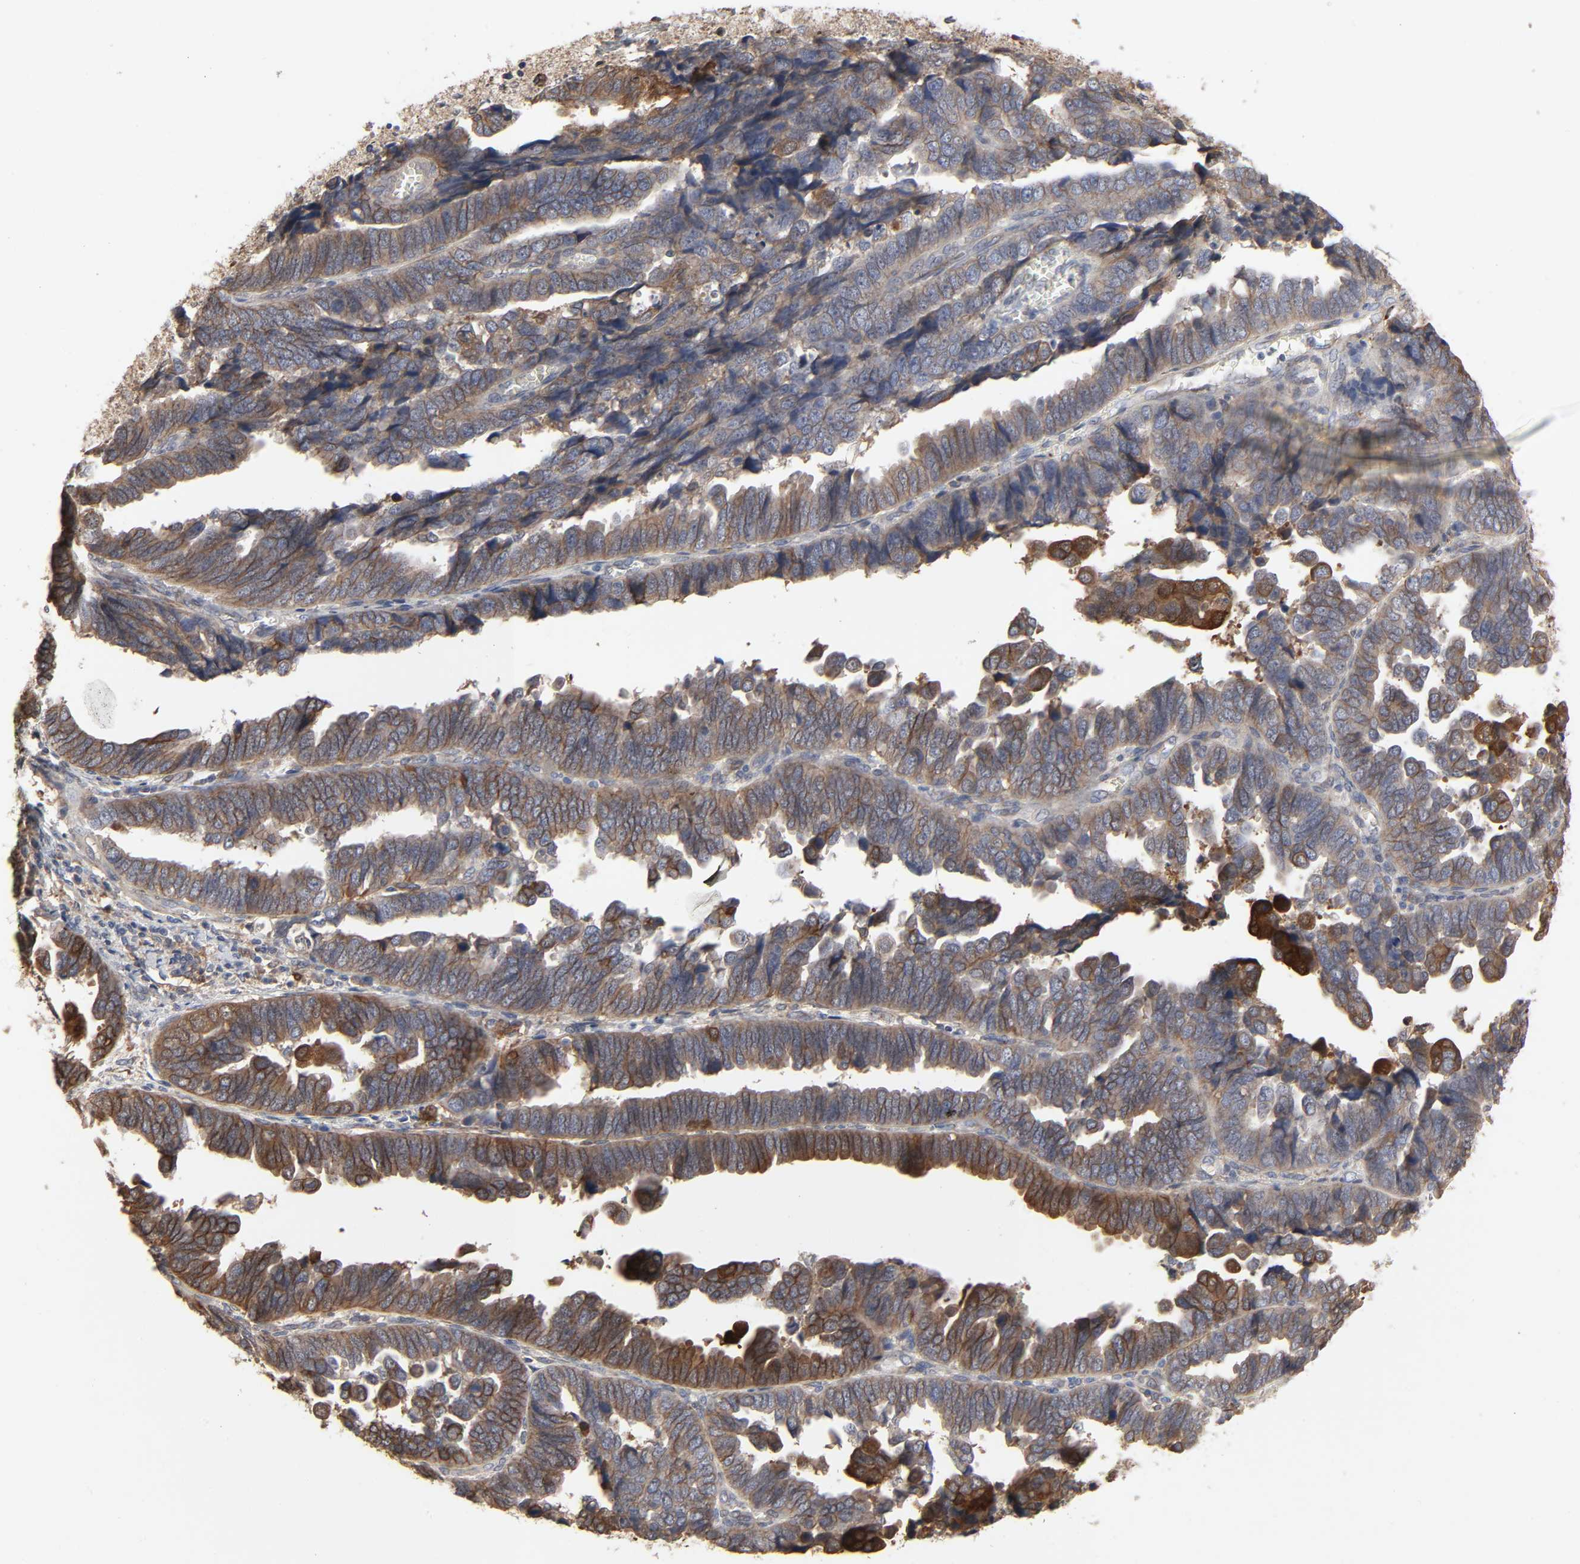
{"staining": {"intensity": "strong", "quantity": "25%-75%", "location": "cytoplasmic/membranous"}, "tissue": "endometrial cancer", "cell_type": "Tumor cells", "image_type": "cancer", "snomed": [{"axis": "morphology", "description": "Adenocarcinoma, NOS"}, {"axis": "topography", "description": "Endometrium"}], "caption": "This is a histology image of immunohistochemistry staining of endometrial cancer (adenocarcinoma), which shows strong positivity in the cytoplasmic/membranous of tumor cells.", "gene": "NDRG2", "patient": {"sex": "female", "age": 75}}